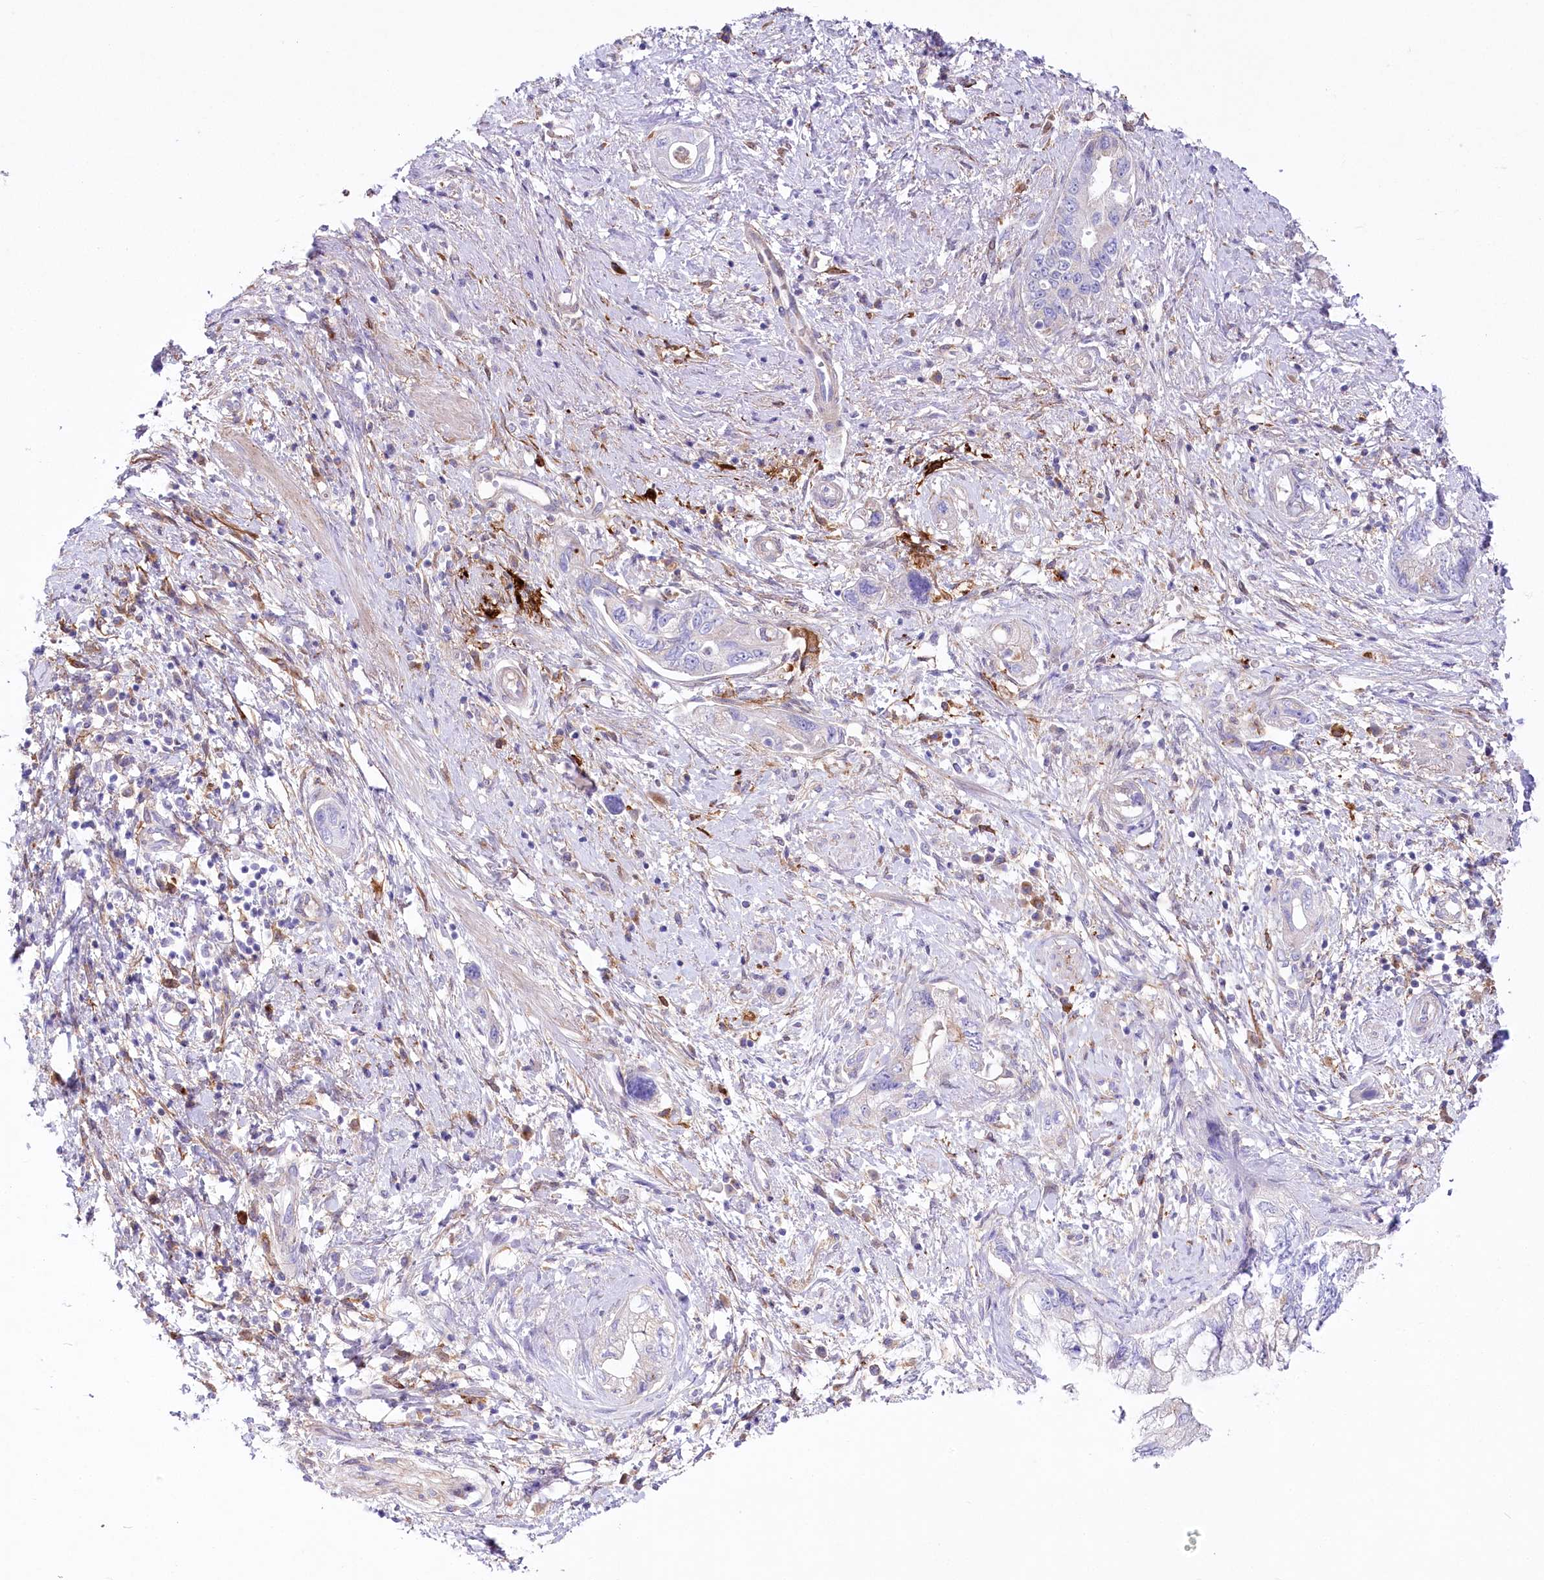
{"staining": {"intensity": "negative", "quantity": "none", "location": "none"}, "tissue": "pancreatic cancer", "cell_type": "Tumor cells", "image_type": "cancer", "snomed": [{"axis": "morphology", "description": "Adenocarcinoma, NOS"}, {"axis": "topography", "description": "Pancreas"}], "caption": "There is no significant staining in tumor cells of pancreatic adenocarcinoma.", "gene": "DNAJC19", "patient": {"sex": "female", "age": 73}}